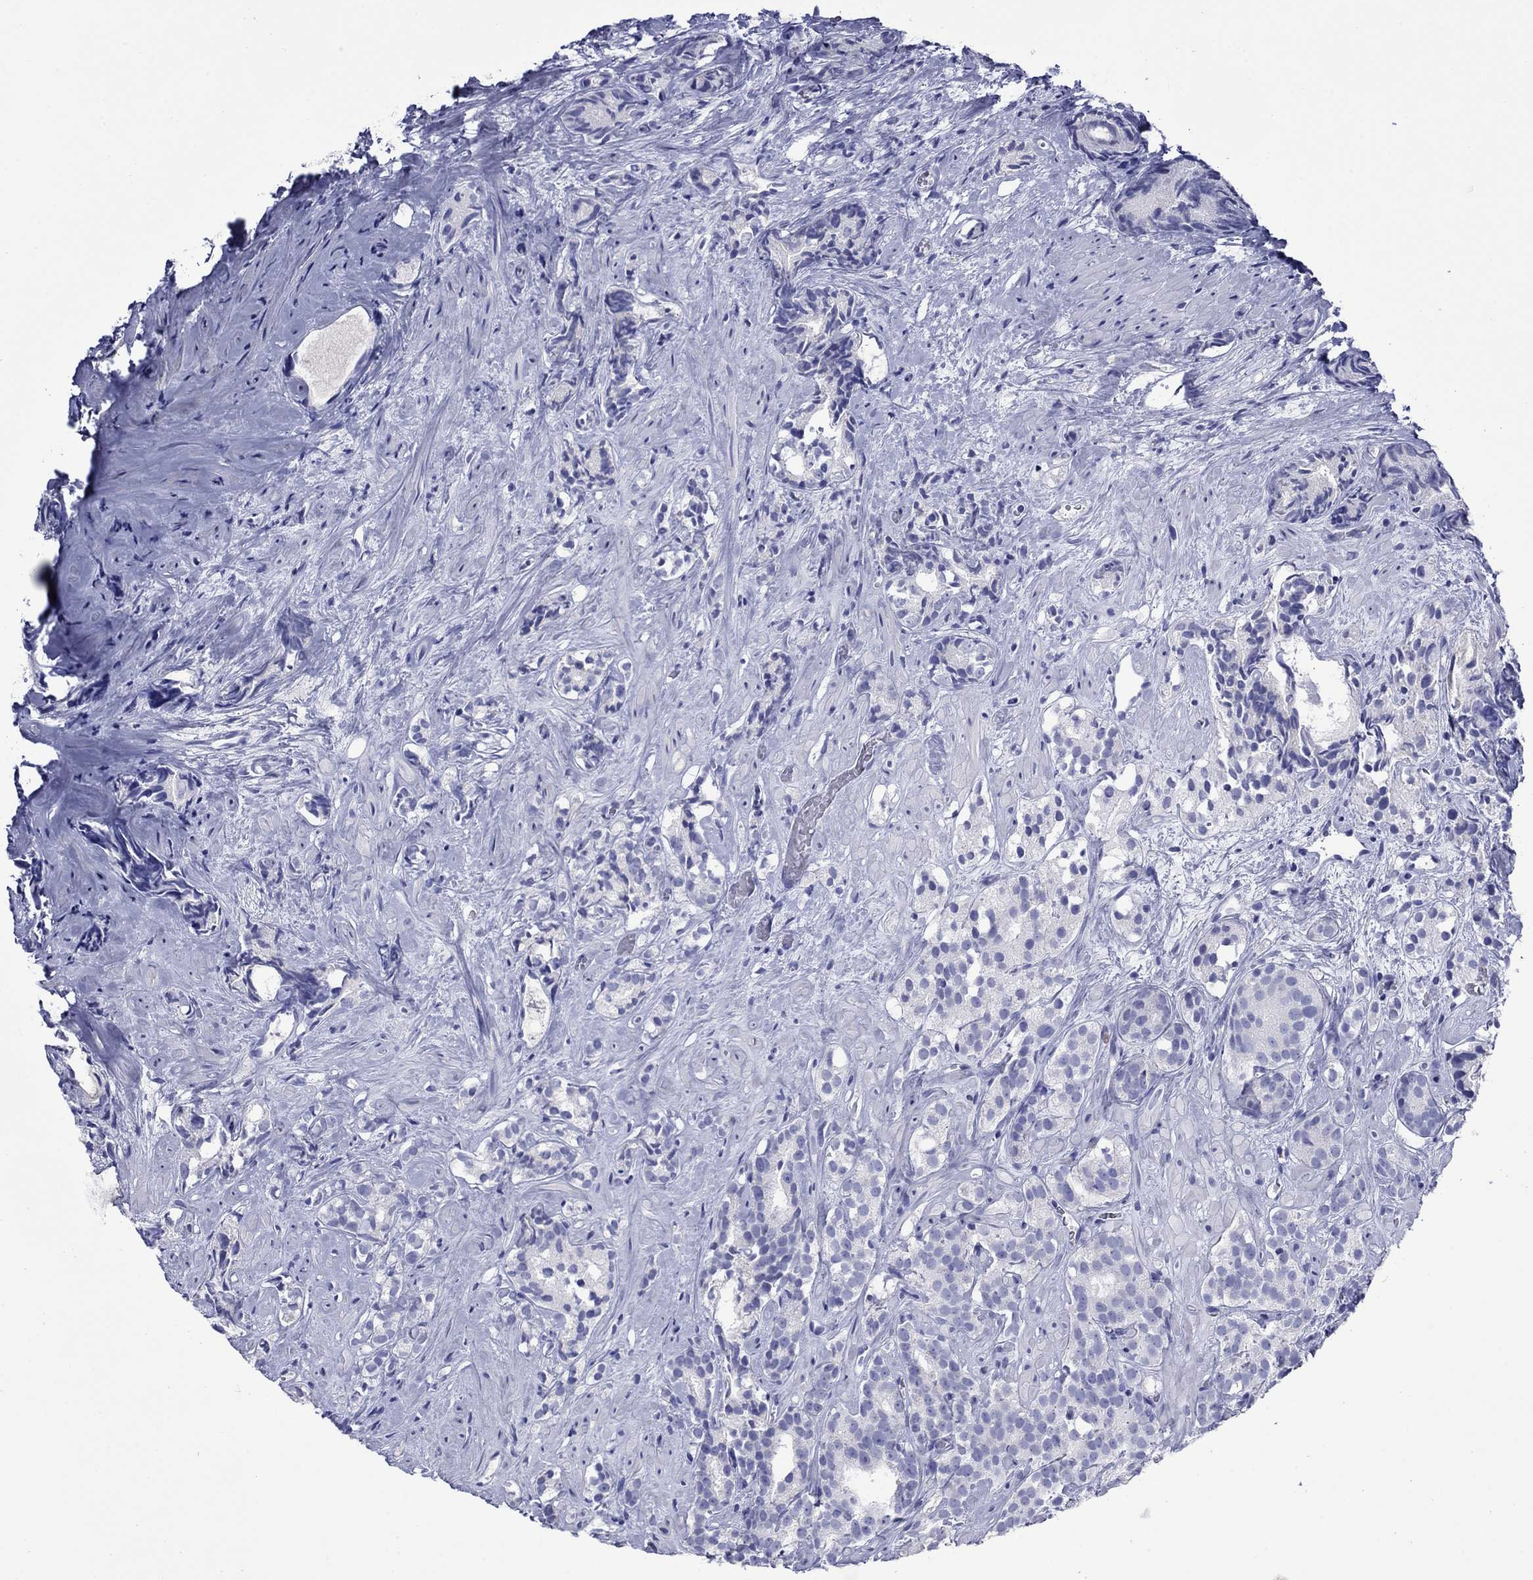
{"staining": {"intensity": "negative", "quantity": "none", "location": "none"}, "tissue": "prostate cancer", "cell_type": "Tumor cells", "image_type": "cancer", "snomed": [{"axis": "morphology", "description": "Adenocarcinoma, High grade"}, {"axis": "topography", "description": "Prostate"}], "caption": "The histopathology image shows no significant positivity in tumor cells of prostate cancer (high-grade adenocarcinoma).", "gene": "GIP", "patient": {"sex": "male", "age": 90}}